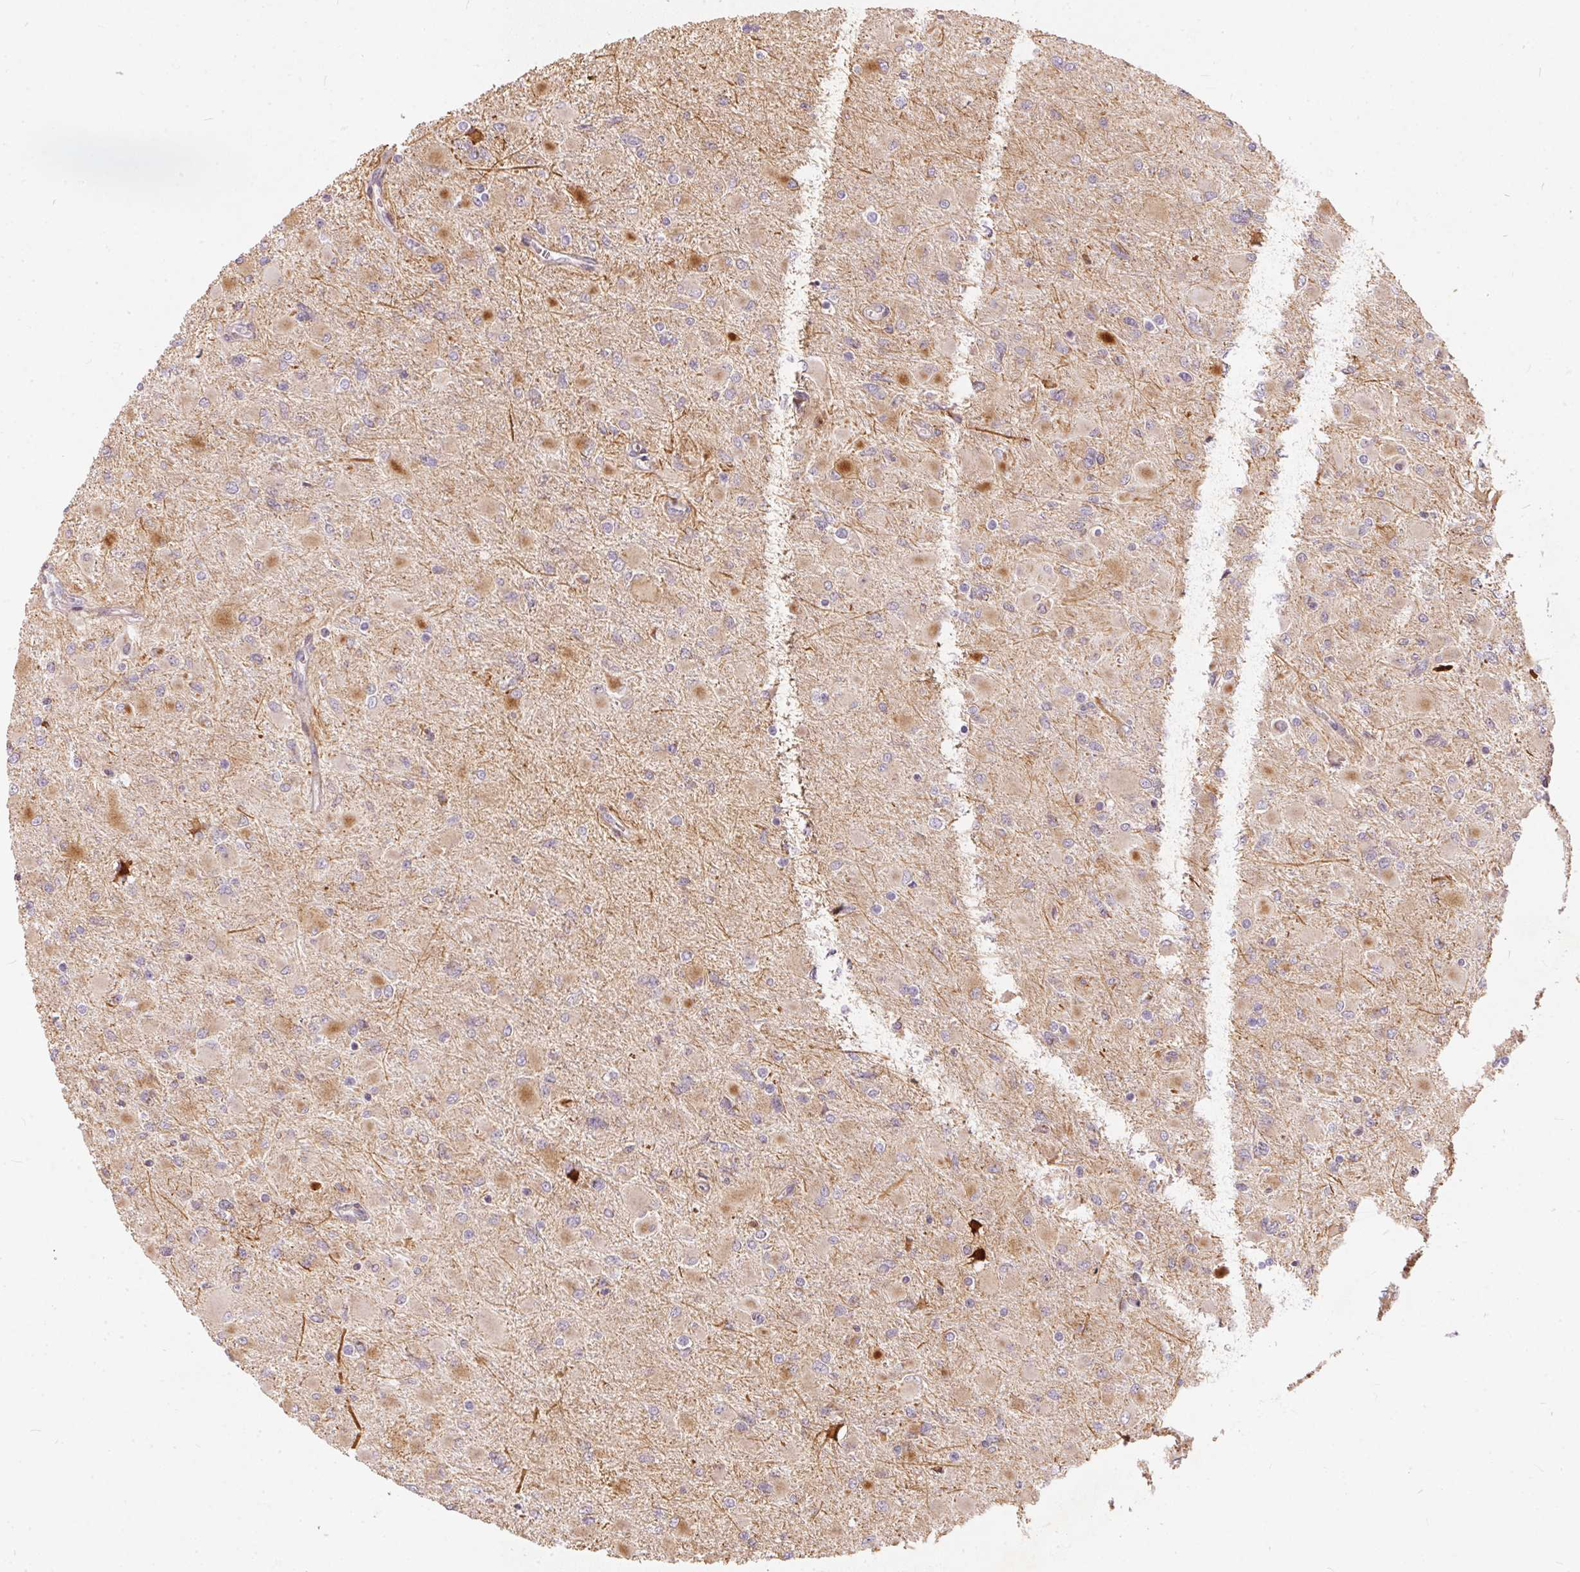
{"staining": {"intensity": "negative", "quantity": "none", "location": "none"}, "tissue": "glioma", "cell_type": "Tumor cells", "image_type": "cancer", "snomed": [{"axis": "morphology", "description": "Glioma, malignant, High grade"}, {"axis": "topography", "description": "Cerebral cortex"}], "caption": "DAB (3,3'-diaminobenzidine) immunohistochemical staining of human glioma shows no significant staining in tumor cells.", "gene": "VWA5B2", "patient": {"sex": "female", "age": 36}}